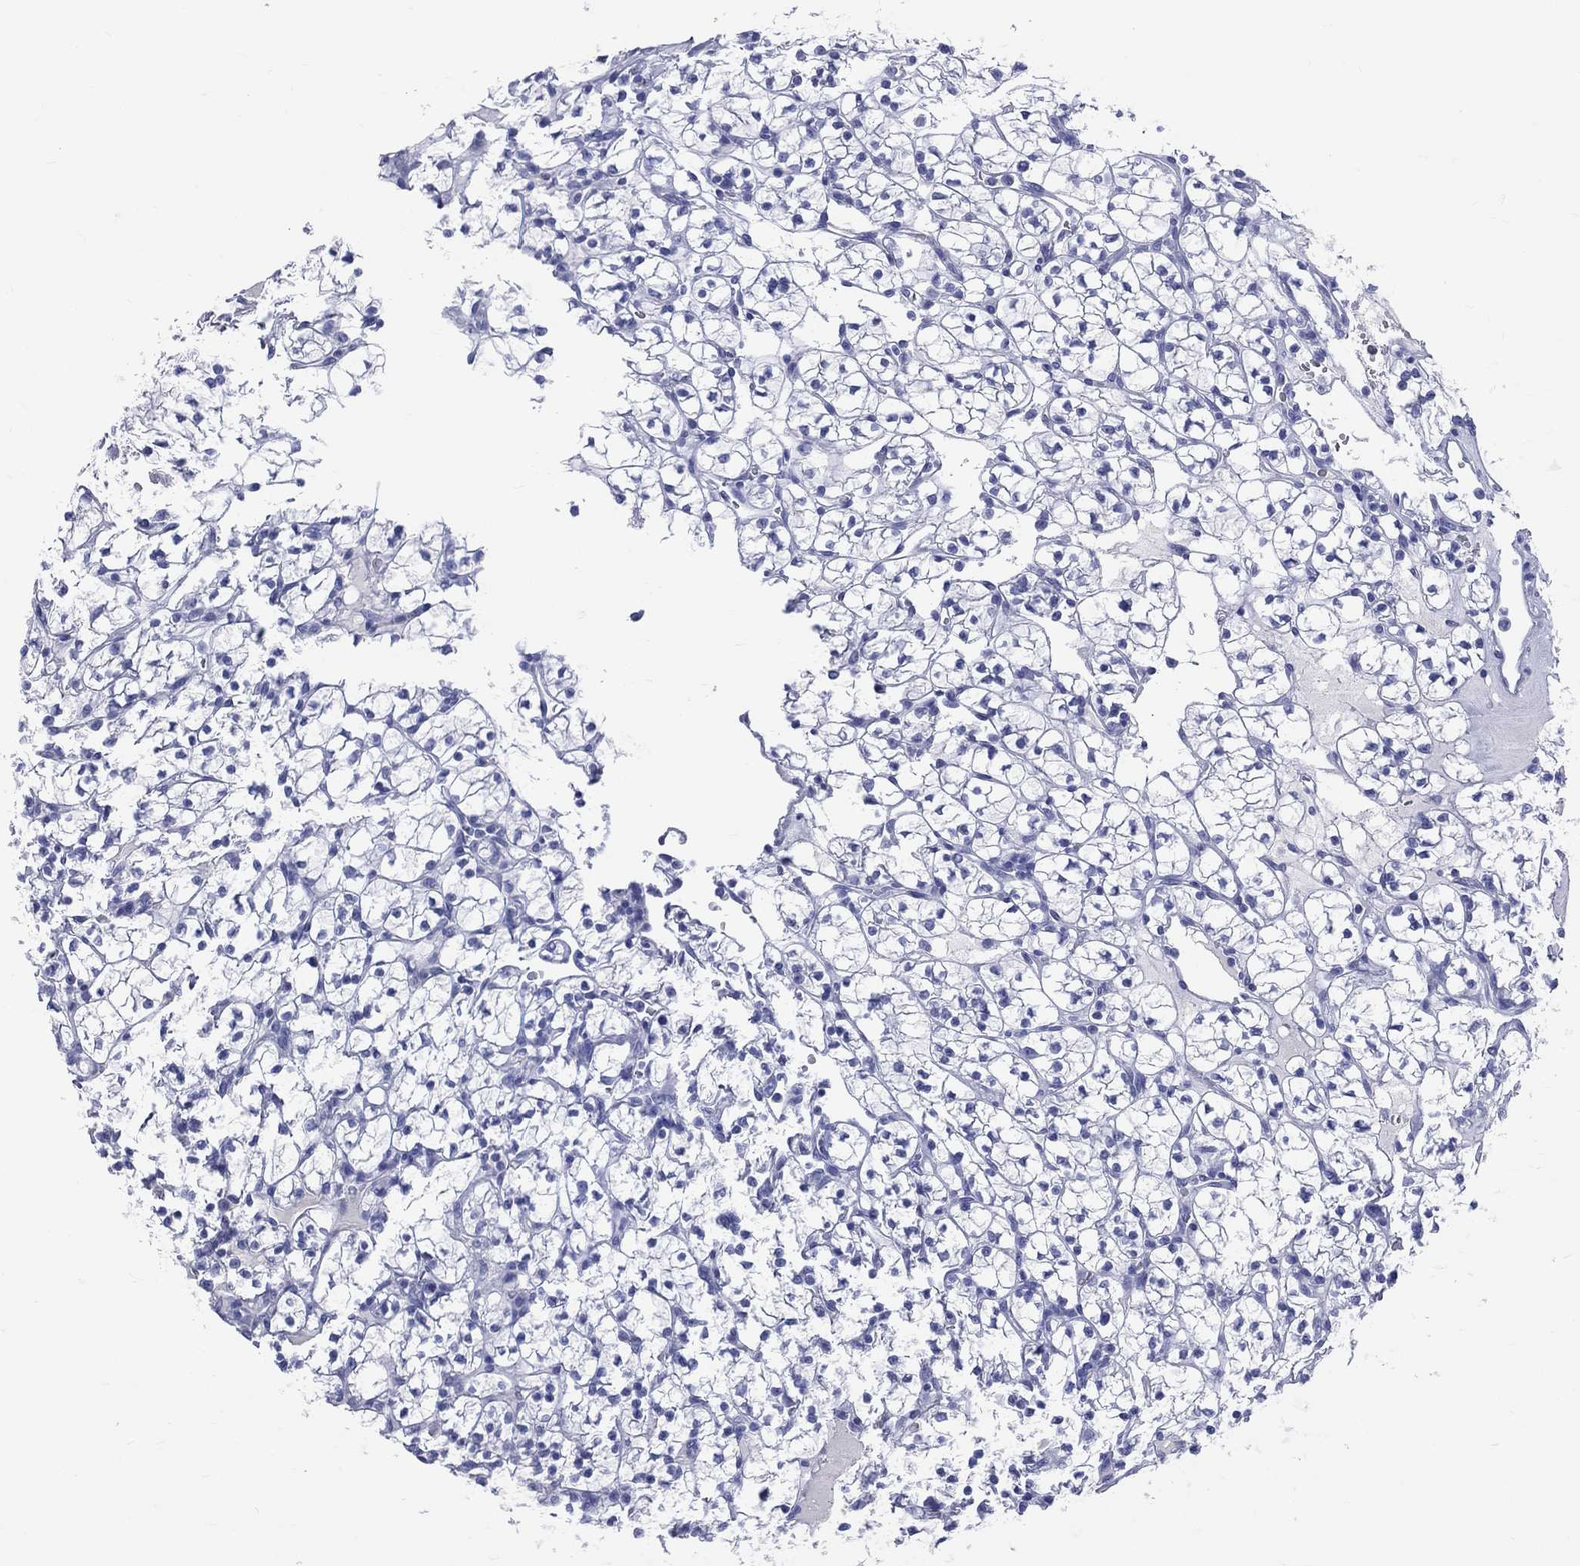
{"staining": {"intensity": "negative", "quantity": "none", "location": "none"}, "tissue": "renal cancer", "cell_type": "Tumor cells", "image_type": "cancer", "snomed": [{"axis": "morphology", "description": "Adenocarcinoma, NOS"}, {"axis": "topography", "description": "Kidney"}], "caption": "IHC of human renal cancer (adenocarcinoma) shows no expression in tumor cells.", "gene": "CYLC1", "patient": {"sex": "female", "age": 89}}